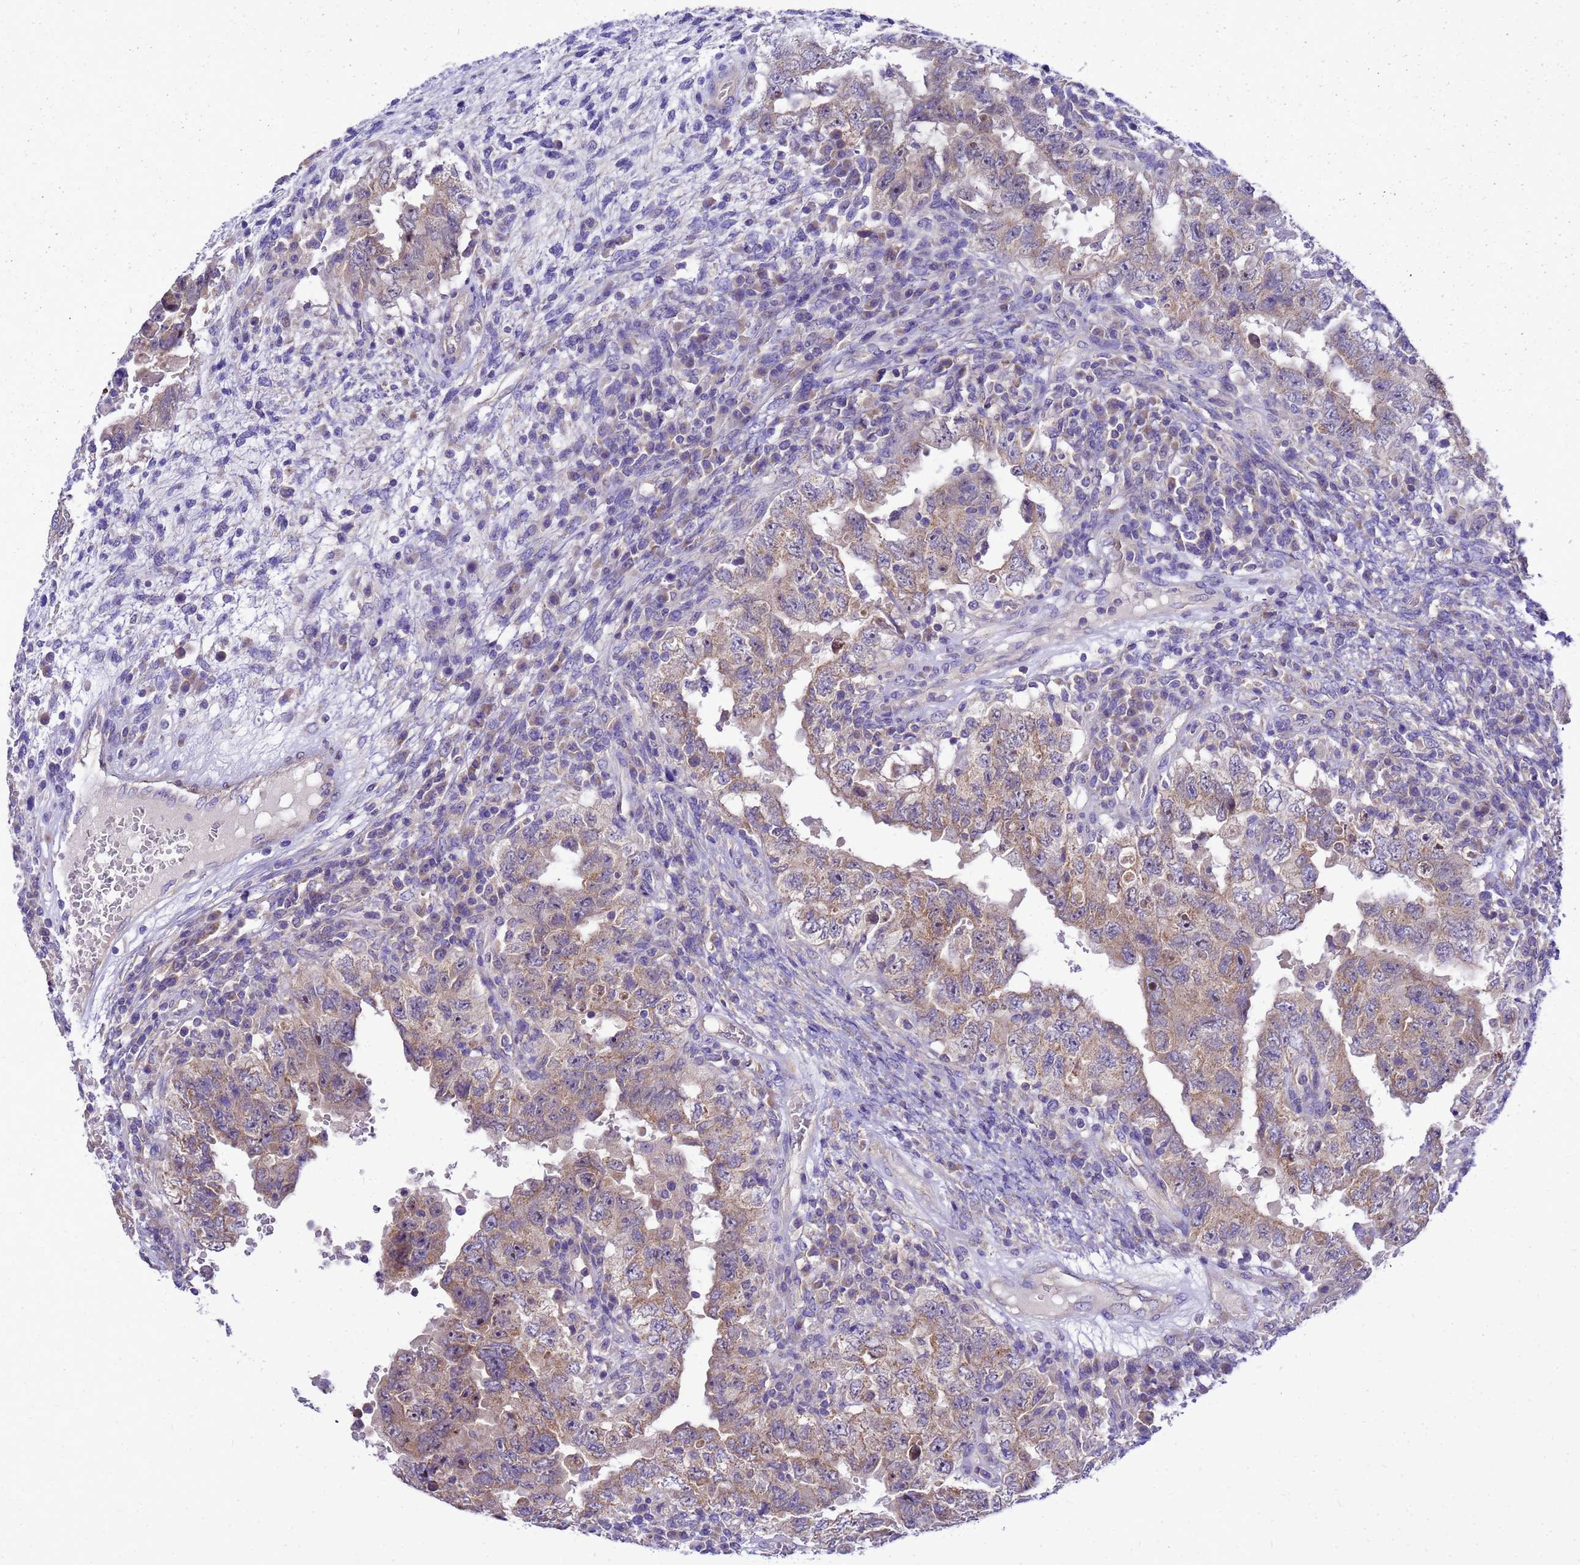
{"staining": {"intensity": "weak", "quantity": ">75%", "location": "cytoplasmic/membranous"}, "tissue": "testis cancer", "cell_type": "Tumor cells", "image_type": "cancer", "snomed": [{"axis": "morphology", "description": "Carcinoma, Embryonal, NOS"}, {"axis": "topography", "description": "Testis"}], "caption": "Tumor cells exhibit low levels of weak cytoplasmic/membranous expression in about >75% of cells in testis embryonal carcinoma.", "gene": "POP7", "patient": {"sex": "male", "age": 26}}